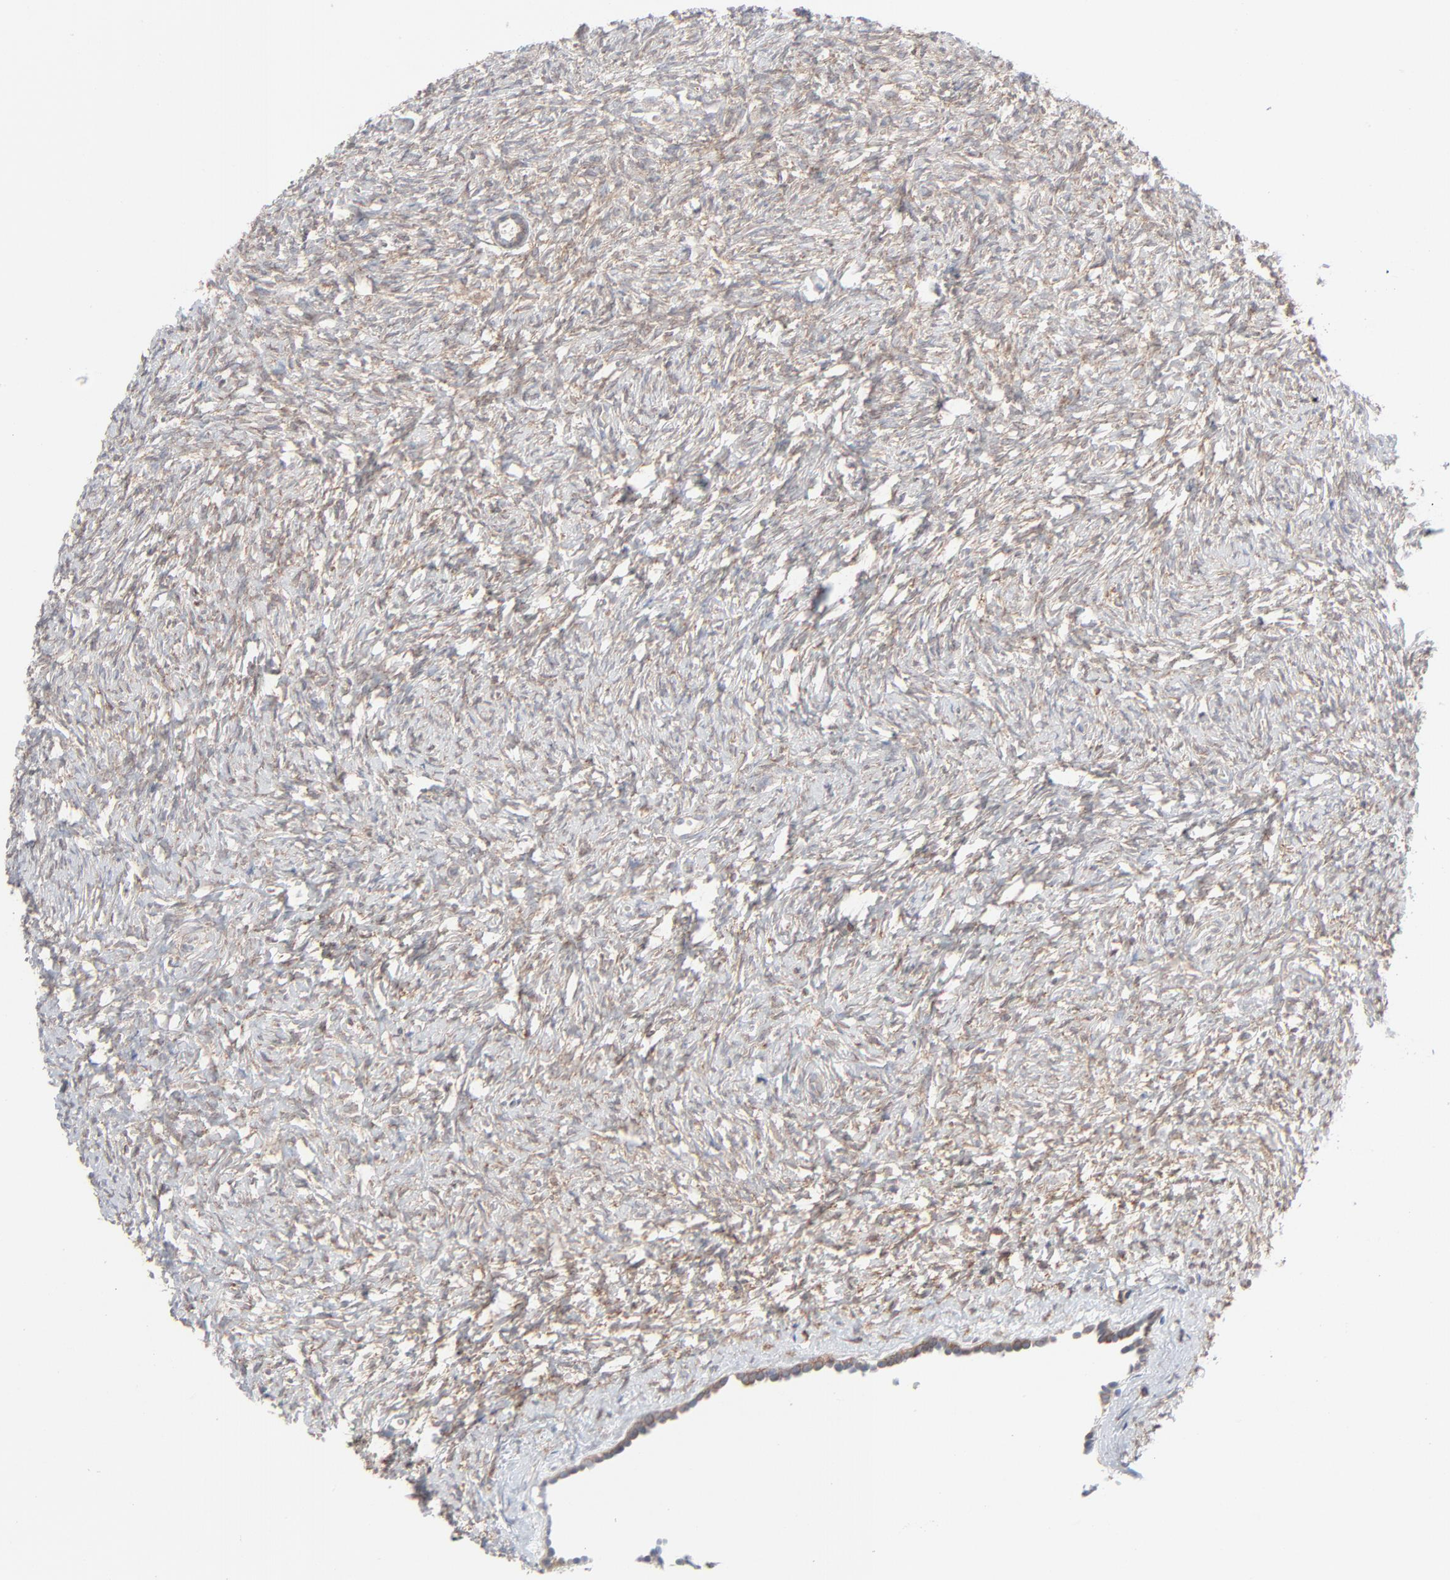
{"staining": {"intensity": "weak", "quantity": "25%-75%", "location": "cytoplasmic/membranous"}, "tissue": "ovary", "cell_type": "Ovarian stroma cells", "image_type": "normal", "snomed": [{"axis": "morphology", "description": "Normal tissue, NOS"}, {"axis": "topography", "description": "Ovary"}], "caption": "Ovarian stroma cells show weak cytoplasmic/membranous positivity in about 25%-75% of cells in normal ovary. (DAB (3,3'-diaminobenzidine) IHC with brightfield microscopy, high magnification).", "gene": "KDSR", "patient": {"sex": "female", "age": 35}}